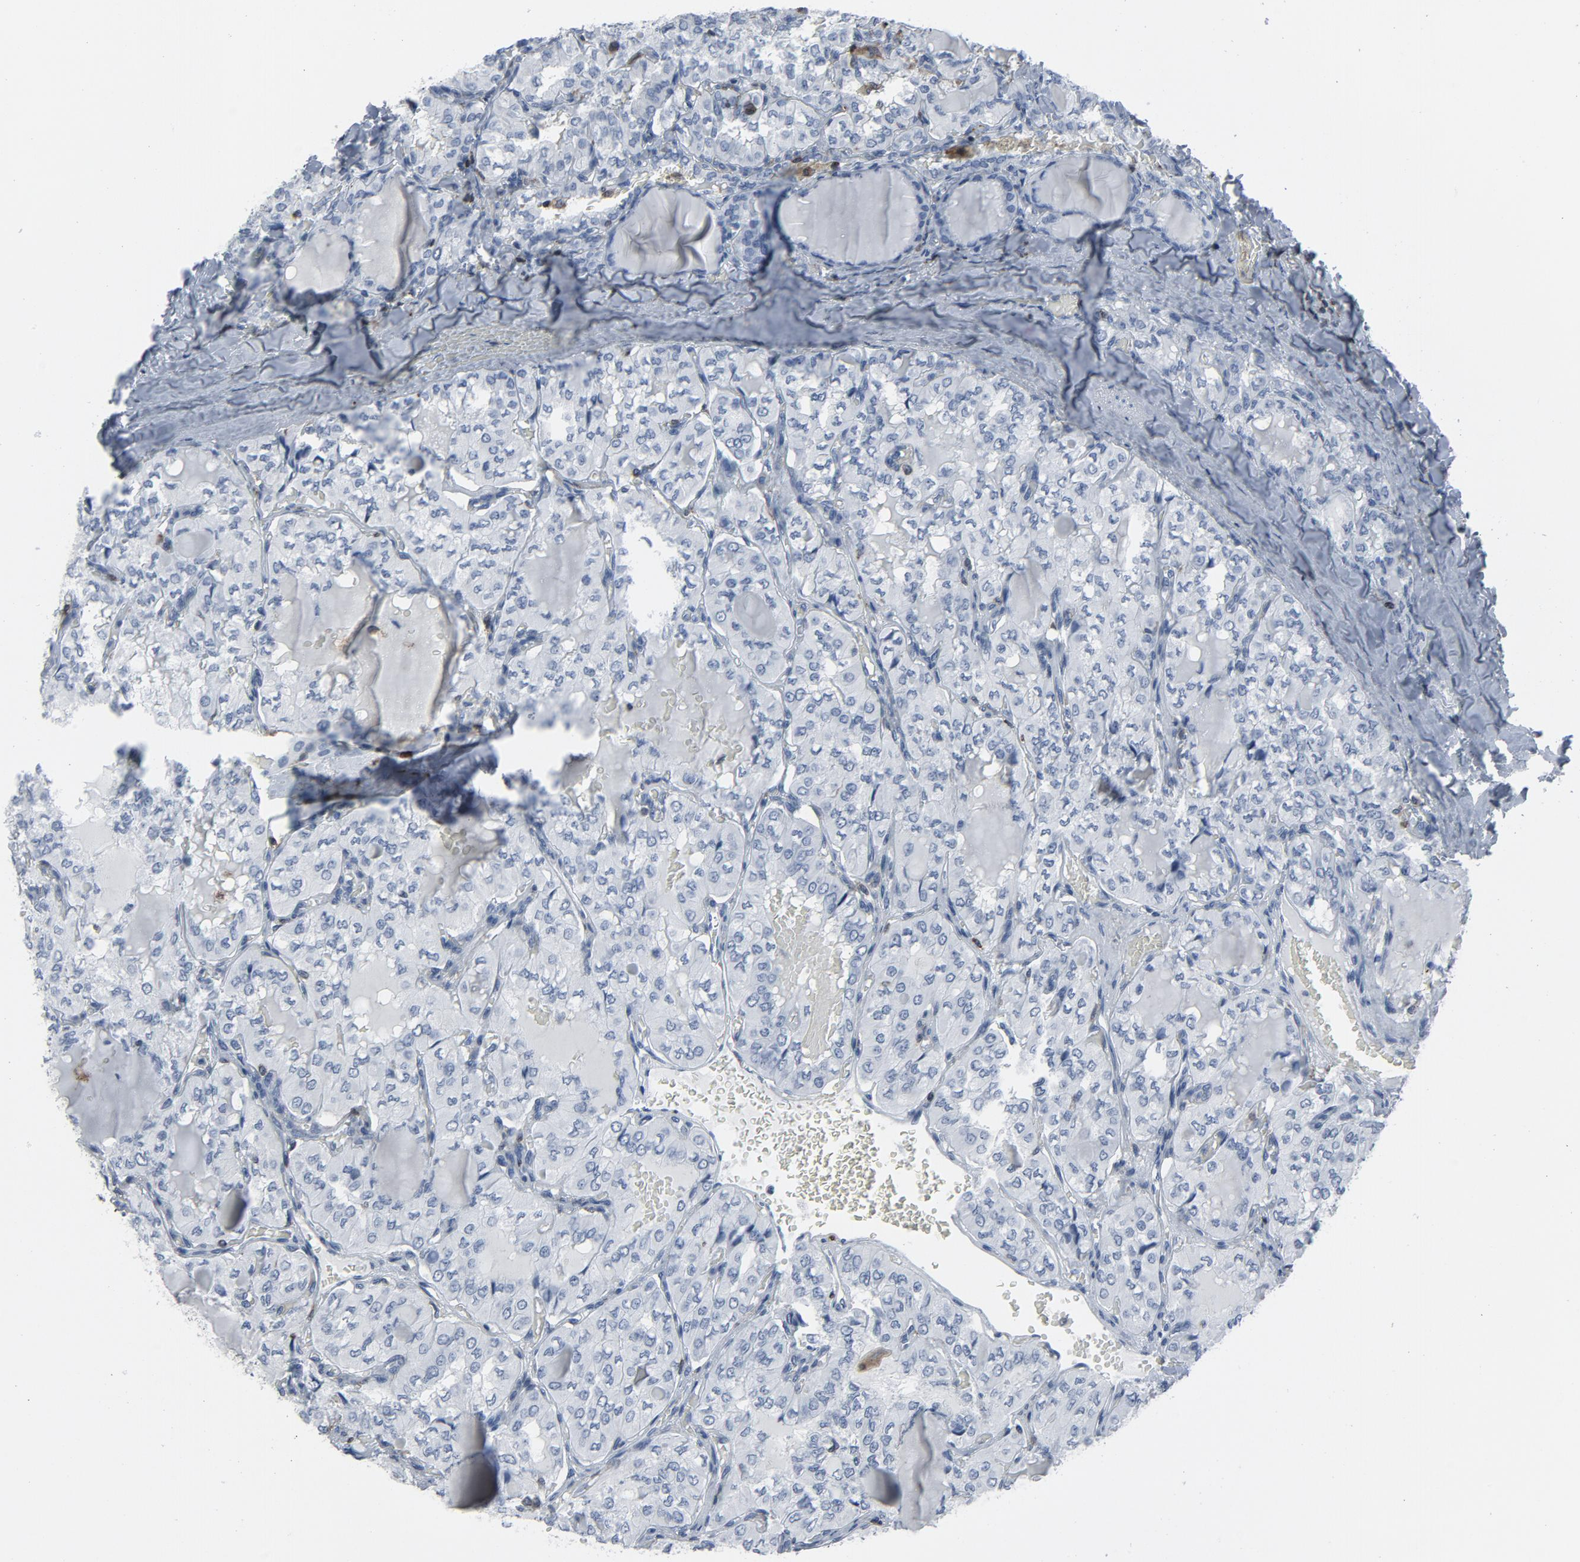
{"staining": {"intensity": "negative", "quantity": "none", "location": "none"}, "tissue": "thyroid cancer", "cell_type": "Tumor cells", "image_type": "cancer", "snomed": [{"axis": "morphology", "description": "Papillary adenocarcinoma, NOS"}, {"axis": "topography", "description": "Thyroid gland"}], "caption": "Photomicrograph shows no significant protein staining in tumor cells of papillary adenocarcinoma (thyroid).", "gene": "LCP2", "patient": {"sex": "male", "age": 20}}